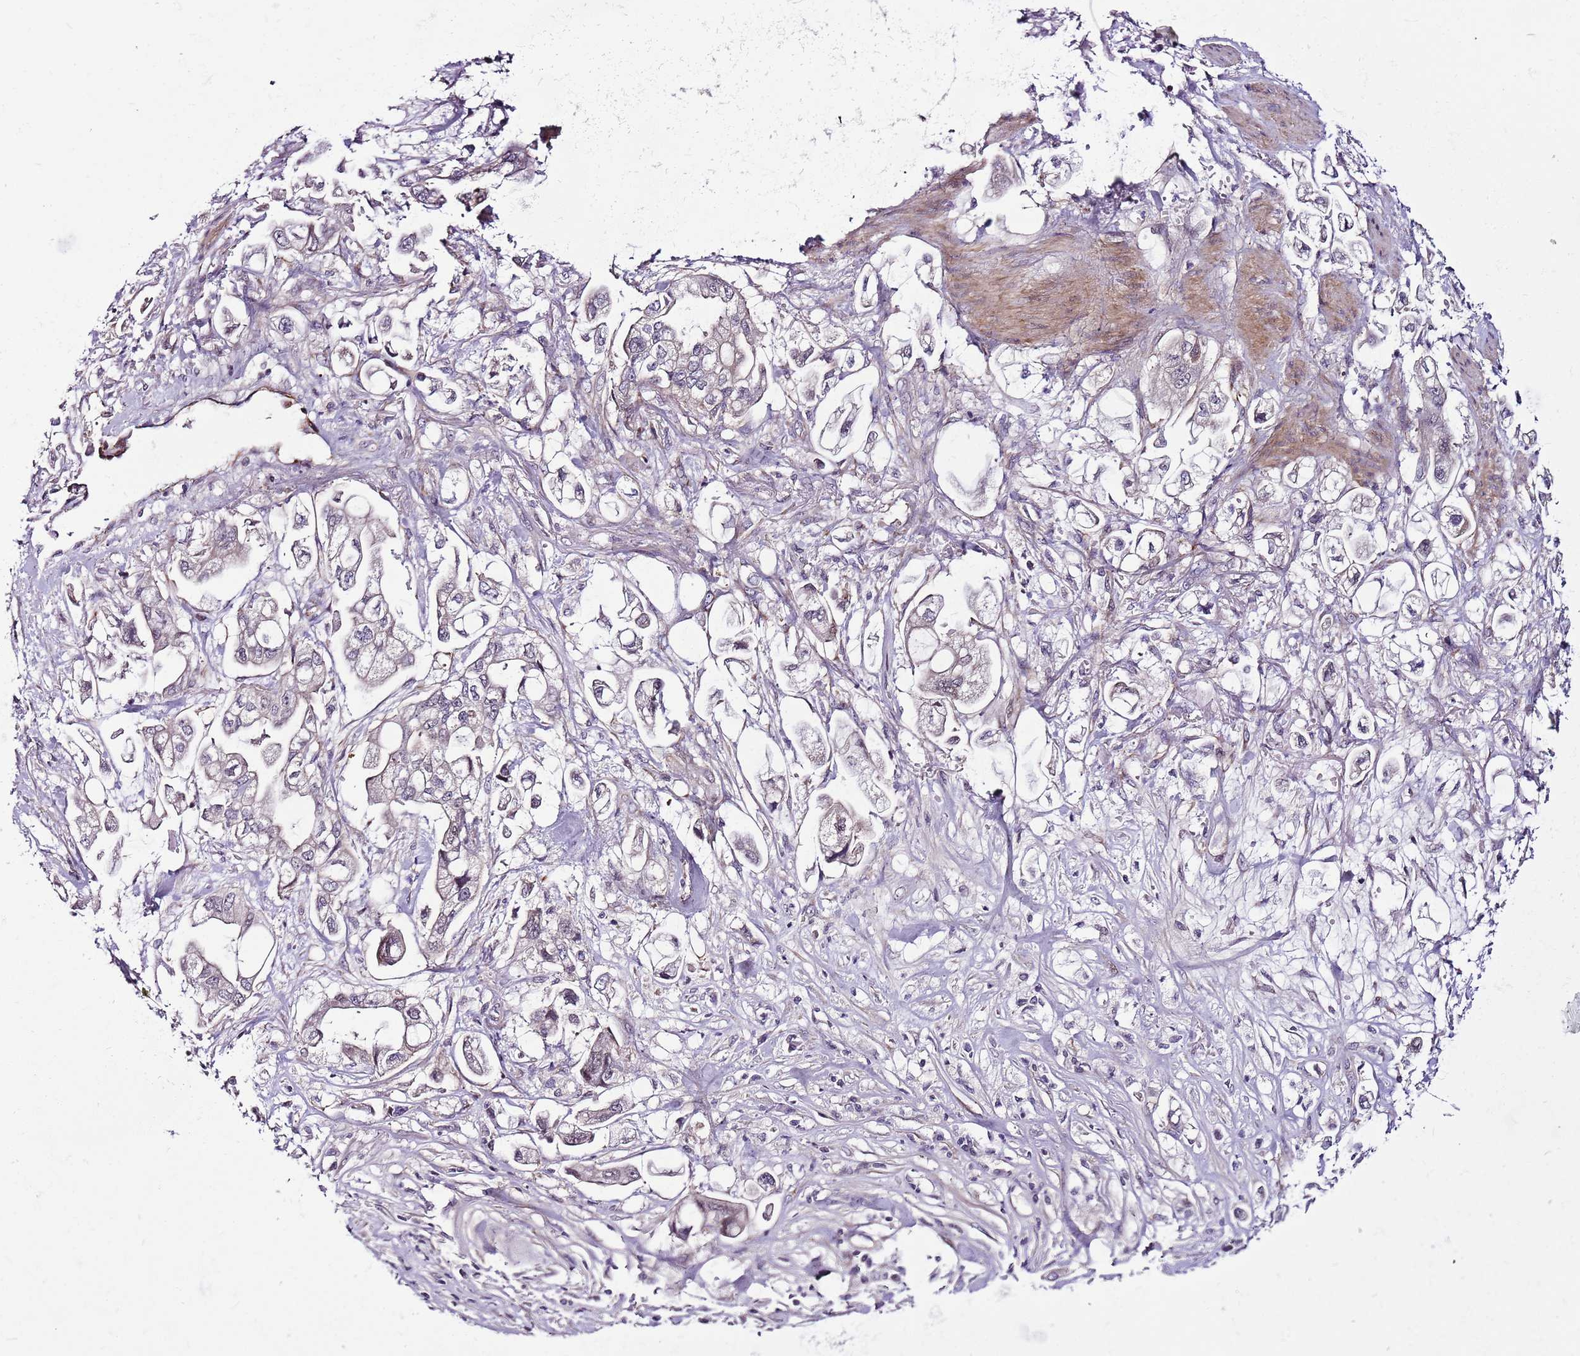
{"staining": {"intensity": "negative", "quantity": "none", "location": "none"}, "tissue": "stomach cancer", "cell_type": "Tumor cells", "image_type": "cancer", "snomed": [{"axis": "morphology", "description": "Adenocarcinoma, NOS"}, {"axis": "topography", "description": "Stomach"}], "caption": "This is an immunohistochemistry histopathology image of human adenocarcinoma (stomach). There is no positivity in tumor cells.", "gene": "POLE3", "patient": {"sex": "male", "age": 62}}